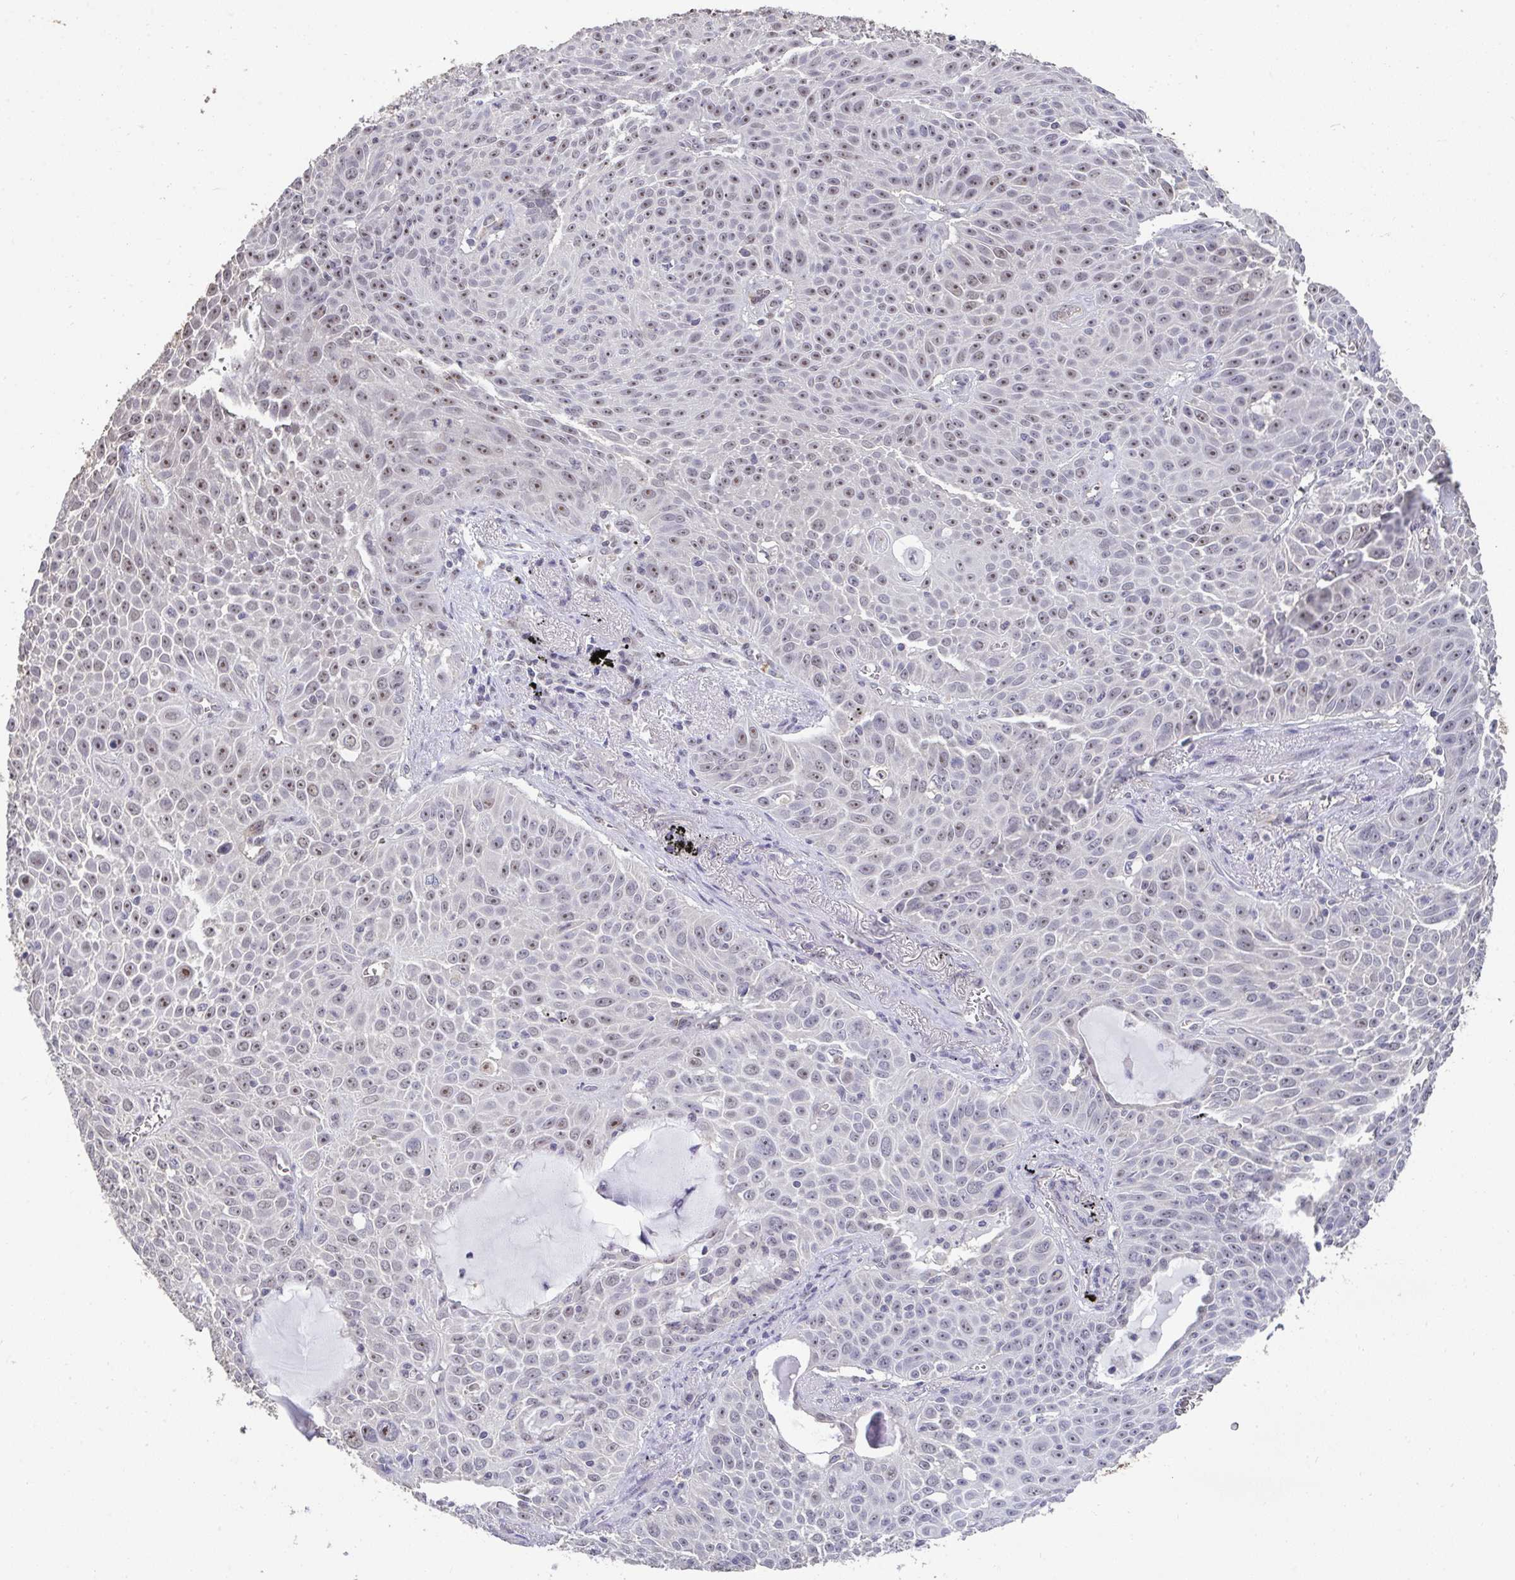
{"staining": {"intensity": "weak", "quantity": "25%-75%", "location": "nuclear"}, "tissue": "lung cancer", "cell_type": "Tumor cells", "image_type": "cancer", "snomed": [{"axis": "morphology", "description": "Squamous cell carcinoma, NOS"}, {"axis": "morphology", "description": "Squamous cell carcinoma, metastatic, NOS"}, {"axis": "topography", "description": "Lymph node"}, {"axis": "topography", "description": "Lung"}], "caption": "Tumor cells show weak nuclear expression in approximately 25%-75% of cells in lung cancer (metastatic squamous cell carcinoma).", "gene": "SENP3", "patient": {"sex": "female", "age": 62}}